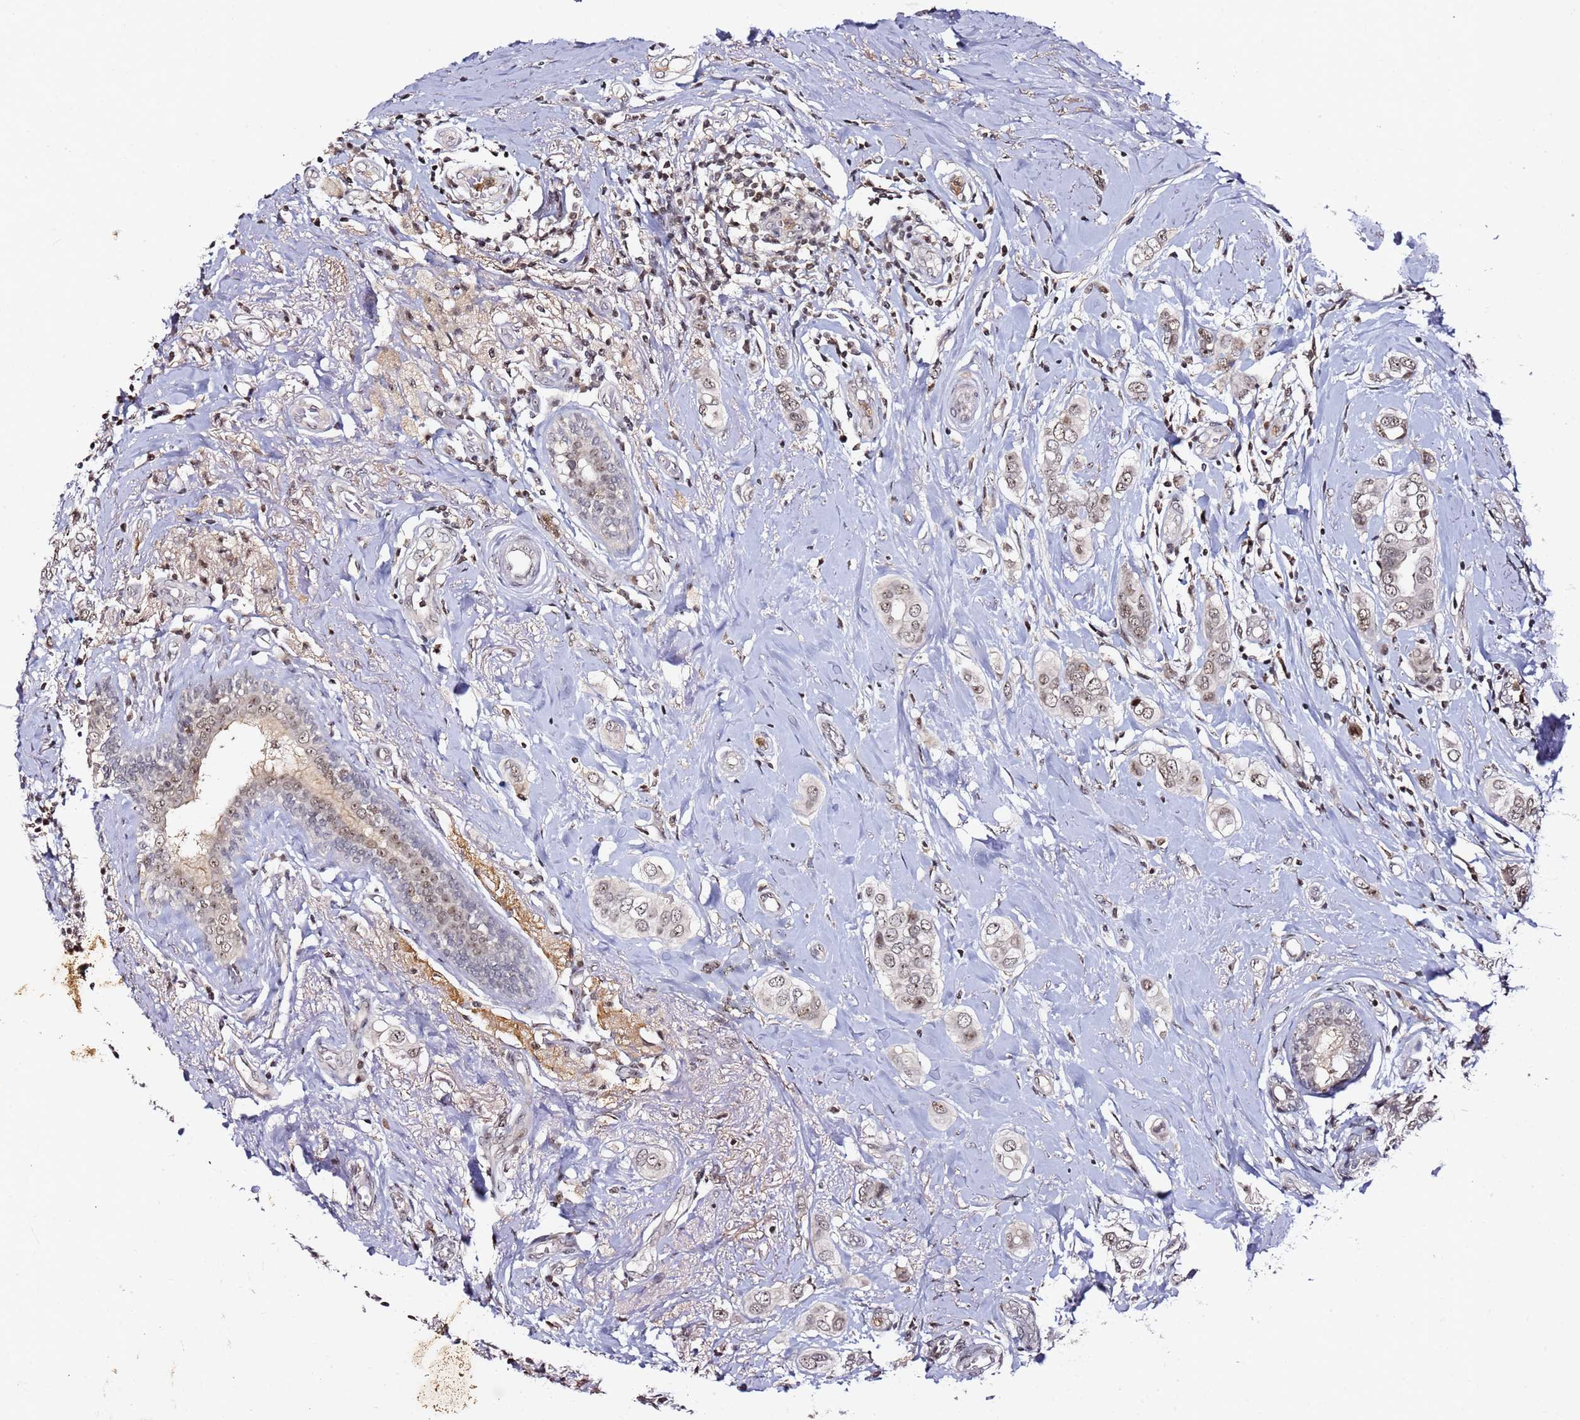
{"staining": {"intensity": "moderate", "quantity": ">75%", "location": "nuclear"}, "tissue": "breast cancer", "cell_type": "Tumor cells", "image_type": "cancer", "snomed": [{"axis": "morphology", "description": "Lobular carcinoma"}, {"axis": "topography", "description": "Breast"}], "caption": "Immunohistochemistry (IHC) image of neoplastic tissue: breast lobular carcinoma stained using IHC reveals medium levels of moderate protein expression localized specifically in the nuclear of tumor cells, appearing as a nuclear brown color.", "gene": "FCF1", "patient": {"sex": "female", "age": 51}}